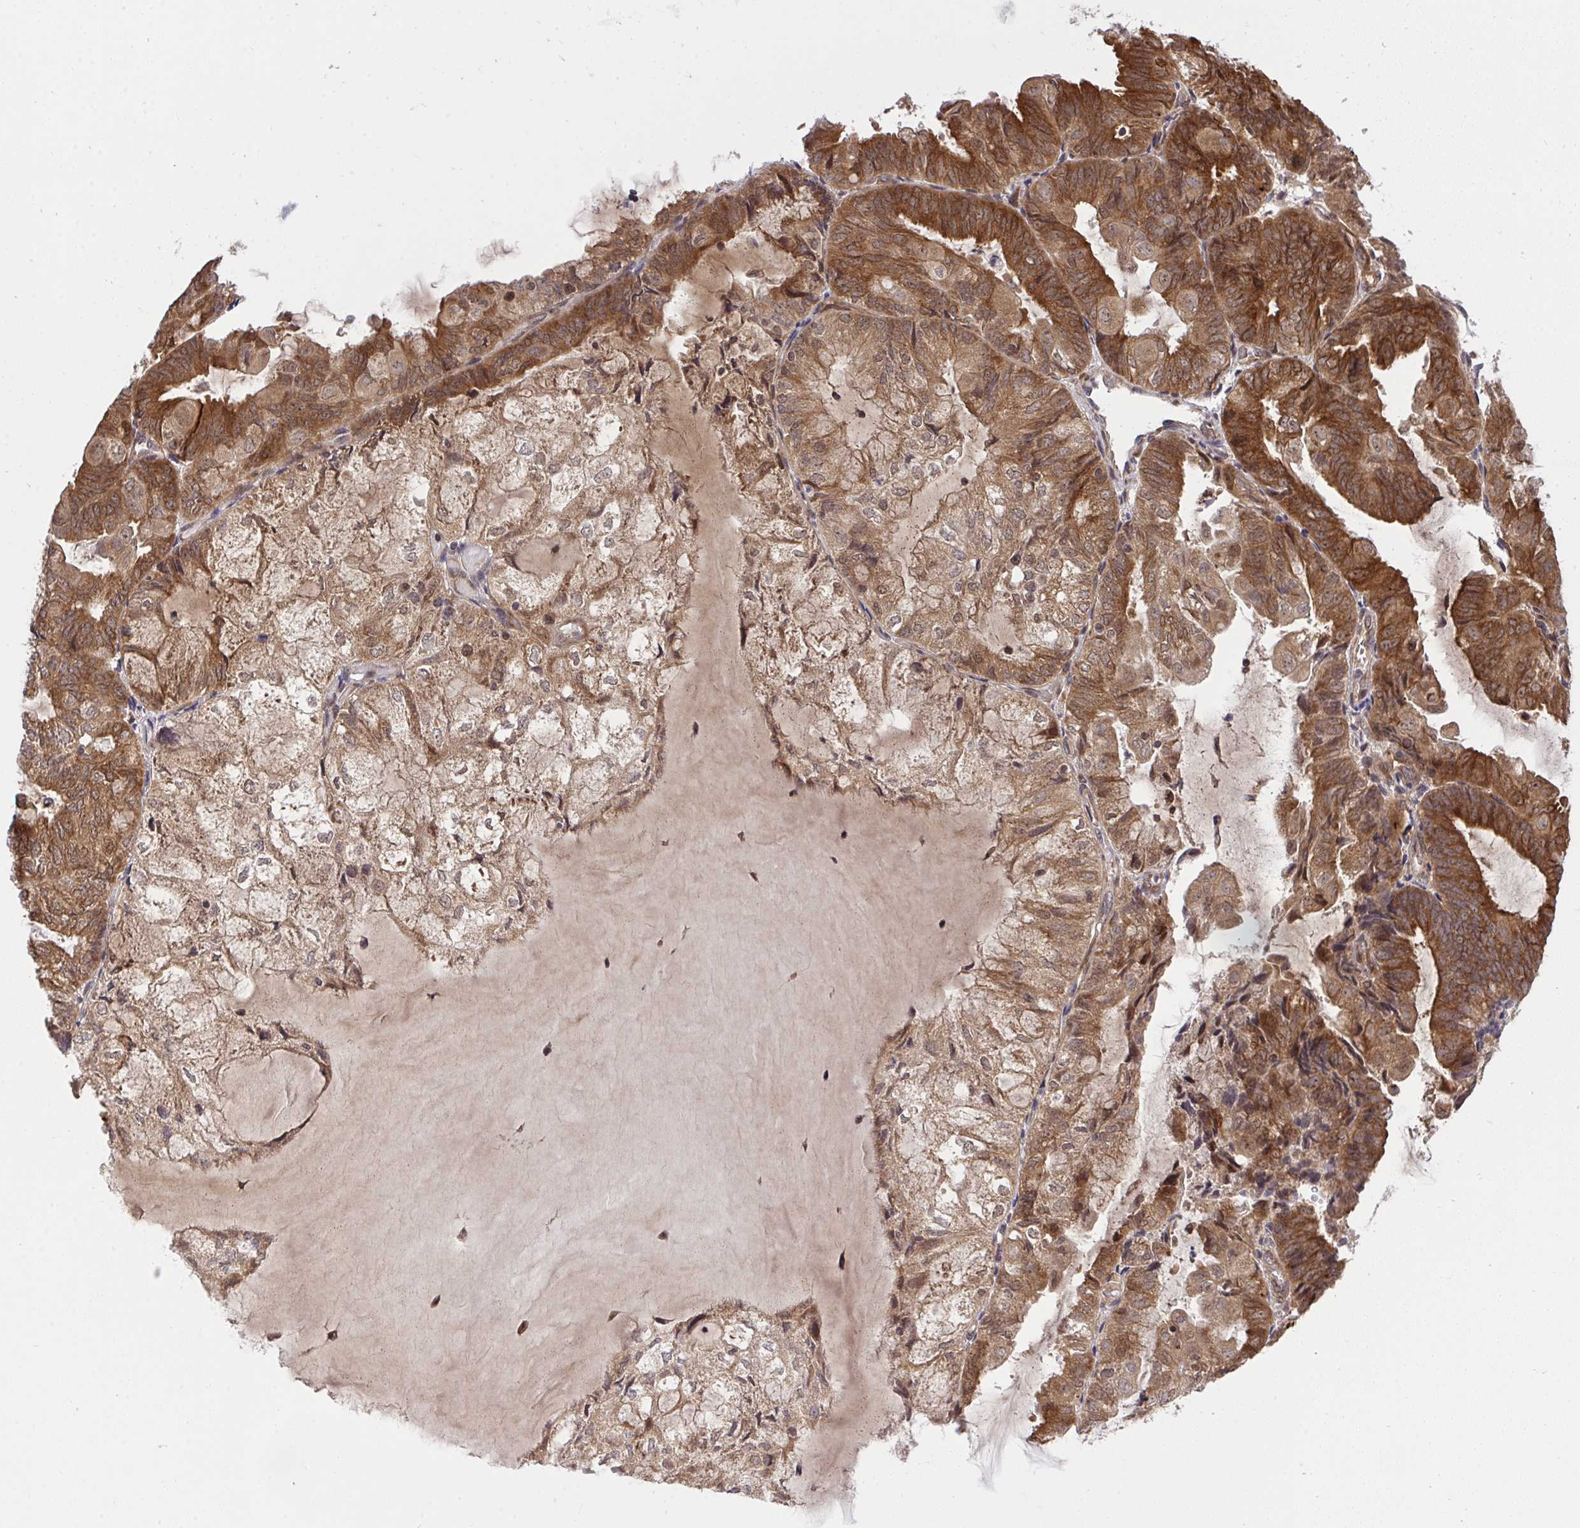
{"staining": {"intensity": "moderate", "quantity": ">75%", "location": "cytoplasmic/membranous"}, "tissue": "endometrial cancer", "cell_type": "Tumor cells", "image_type": "cancer", "snomed": [{"axis": "morphology", "description": "Adenocarcinoma, NOS"}, {"axis": "topography", "description": "Endometrium"}], "caption": "Immunohistochemistry image of neoplastic tissue: endometrial cancer stained using IHC reveals medium levels of moderate protein expression localized specifically in the cytoplasmic/membranous of tumor cells, appearing as a cytoplasmic/membranous brown color.", "gene": "ERI1", "patient": {"sex": "female", "age": 81}}